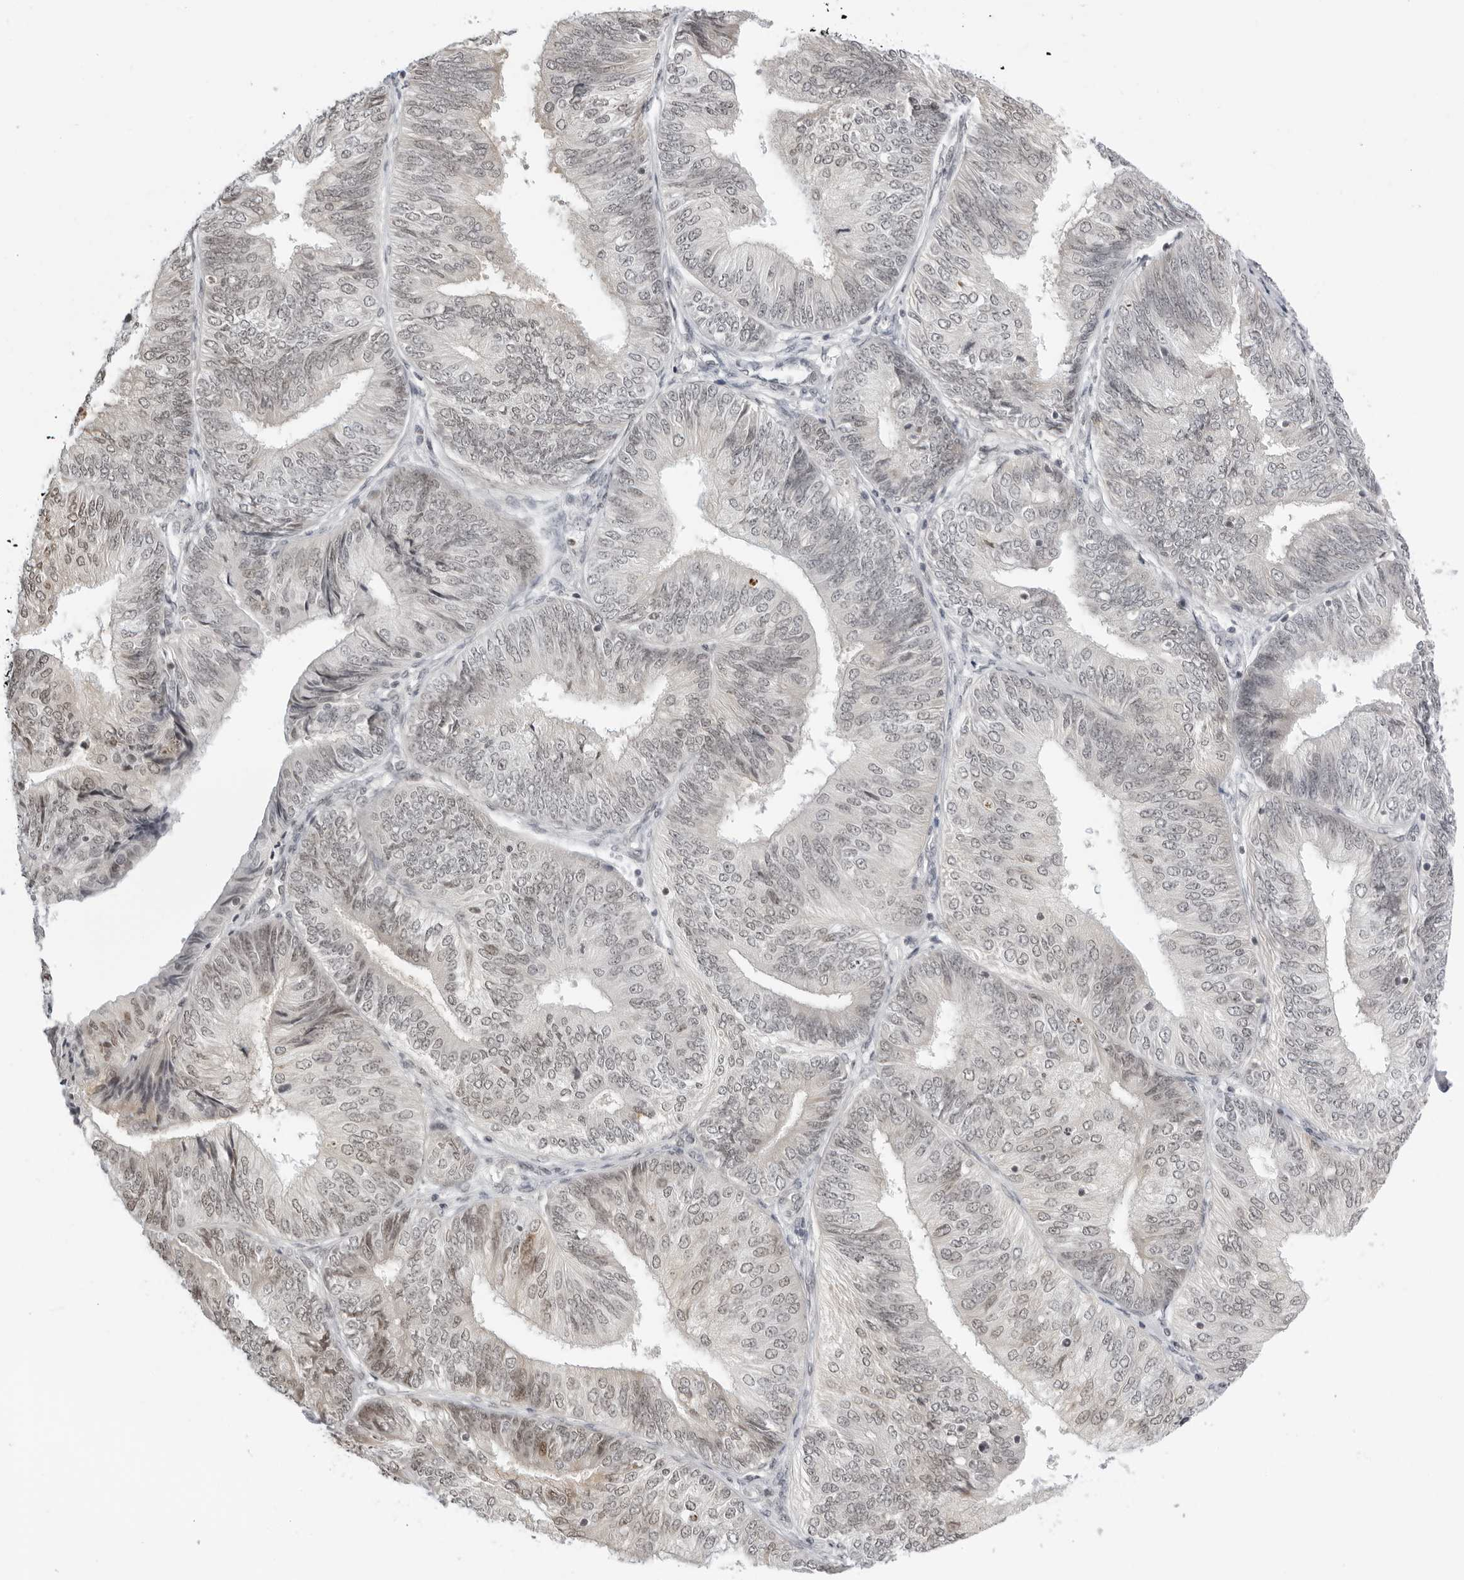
{"staining": {"intensity": "weak", "quantity": "25%-75%", "location": "nuclear"}, "tissue": "endometrial cancer", "cell_type": "Tumor cells", "image_type": "cancer", "snomed": [{"axis": "morphology", "description": "Adenocarcinoma, NOS"}, {"axis": "topography", "description": "Endometrium"}], "caption": "High-magnification brightfield microscopy of endometrial adenocarcinoma stained with DAB (3,3'-diaminobenzidine) (brown) and counterstained with hematoxylin (blue). tumor cells exhibit weak nuclear expression is seen in approximately25%-75% of cells.", "gene": "MSH6", "patient": {"sex": "female", "age": 58}}